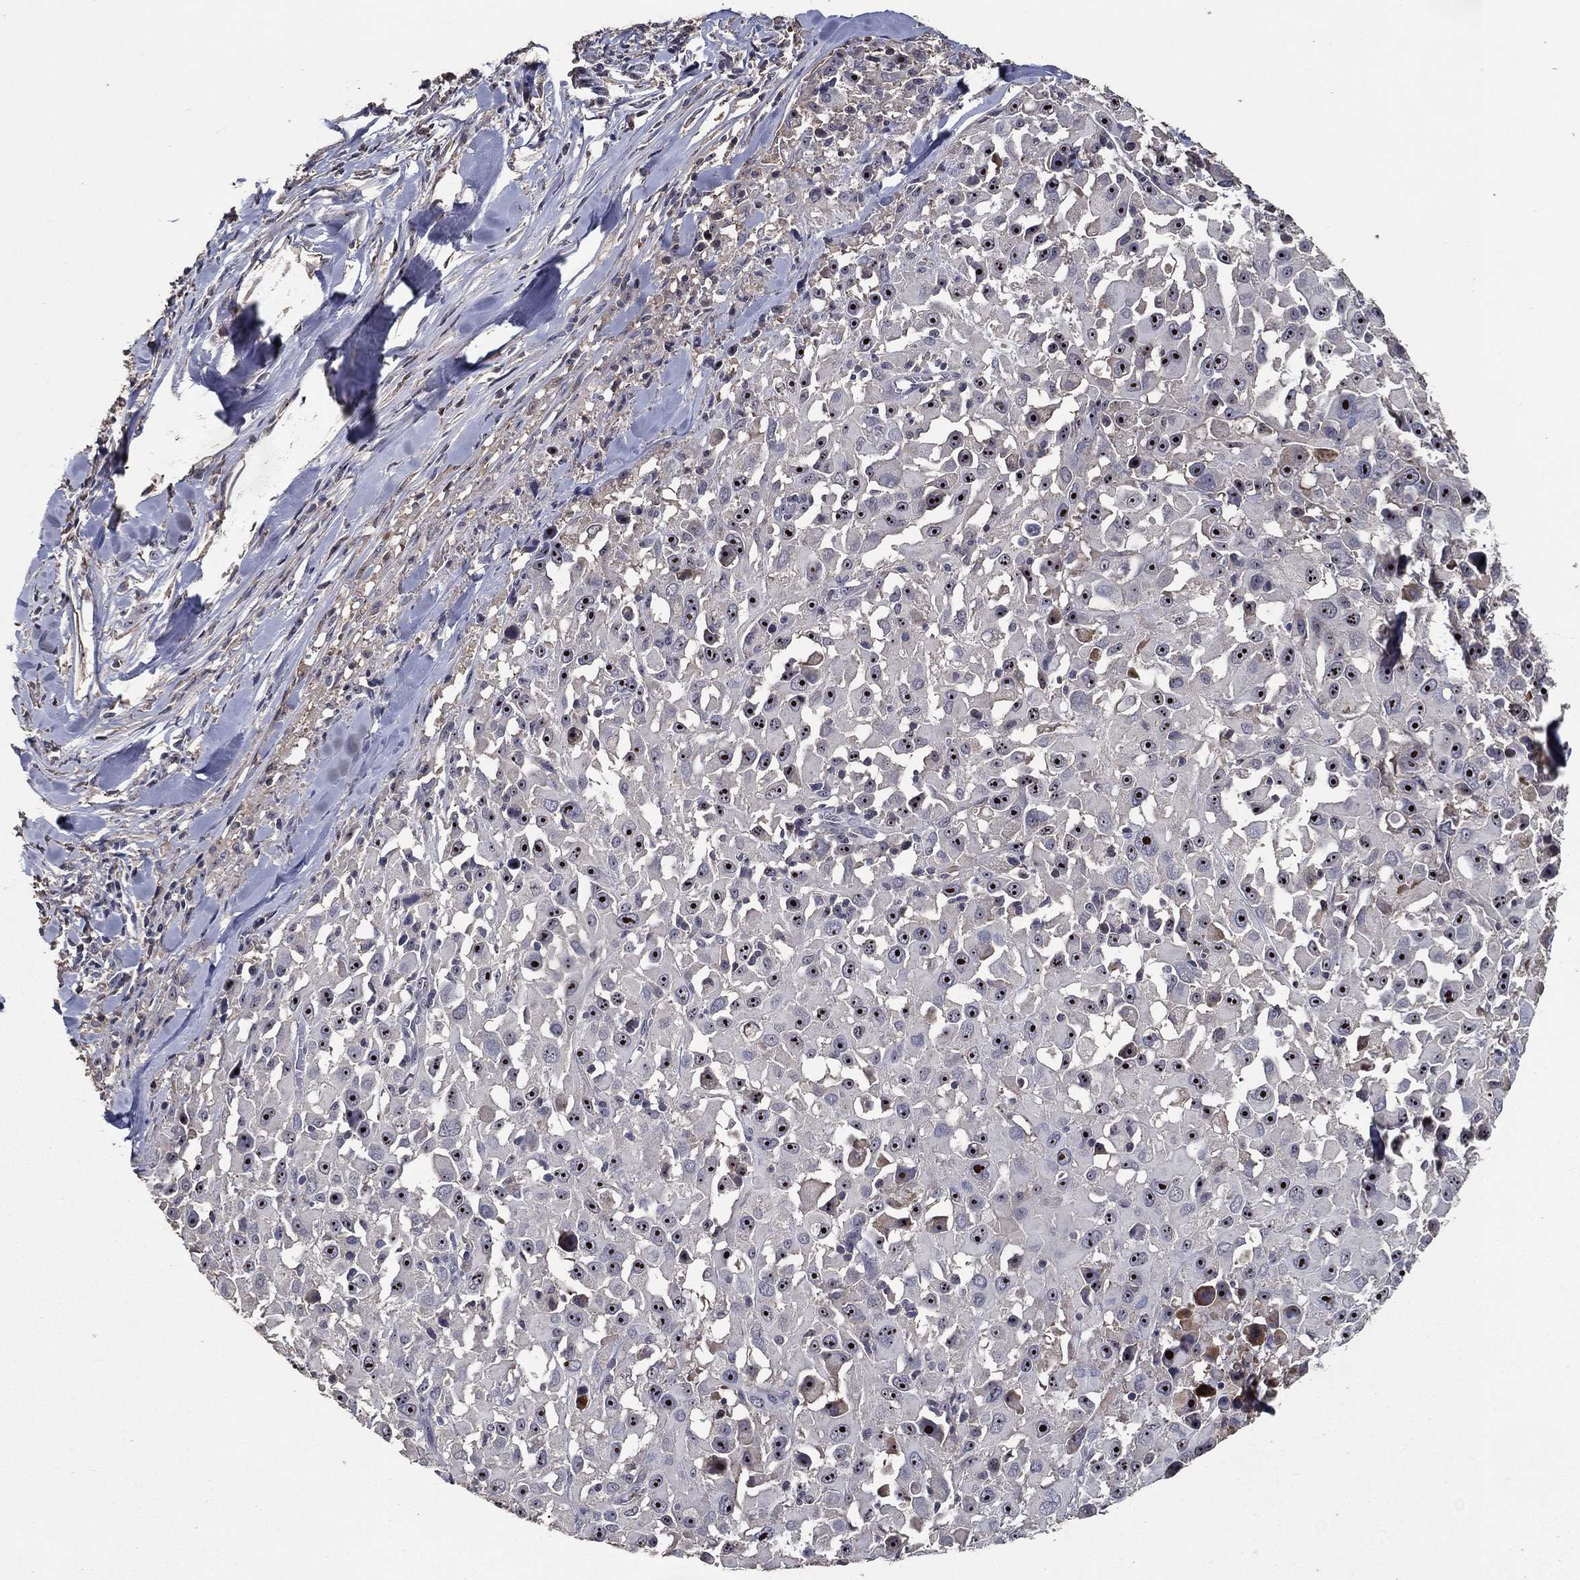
{"staining": {"intensity": "moderate", "quantity": "<25%", "location": "nuclear"}, "tissue": "melanoma", "cell_type": "Tumor cells", "image_type": "cancer", "snomed": [{"axis": "morphology", "description": "Malignant melanoma, Metastatic site"}, {"axis": "topography", "description": "Lymph node"}], "caption": "A brown stain shows moderate nuclear staining of a protein in human malignant melanoma (metastatic site) tumor cells.", "gene": "EFNA1", "patient": {"sex": "male", "age": 50}}